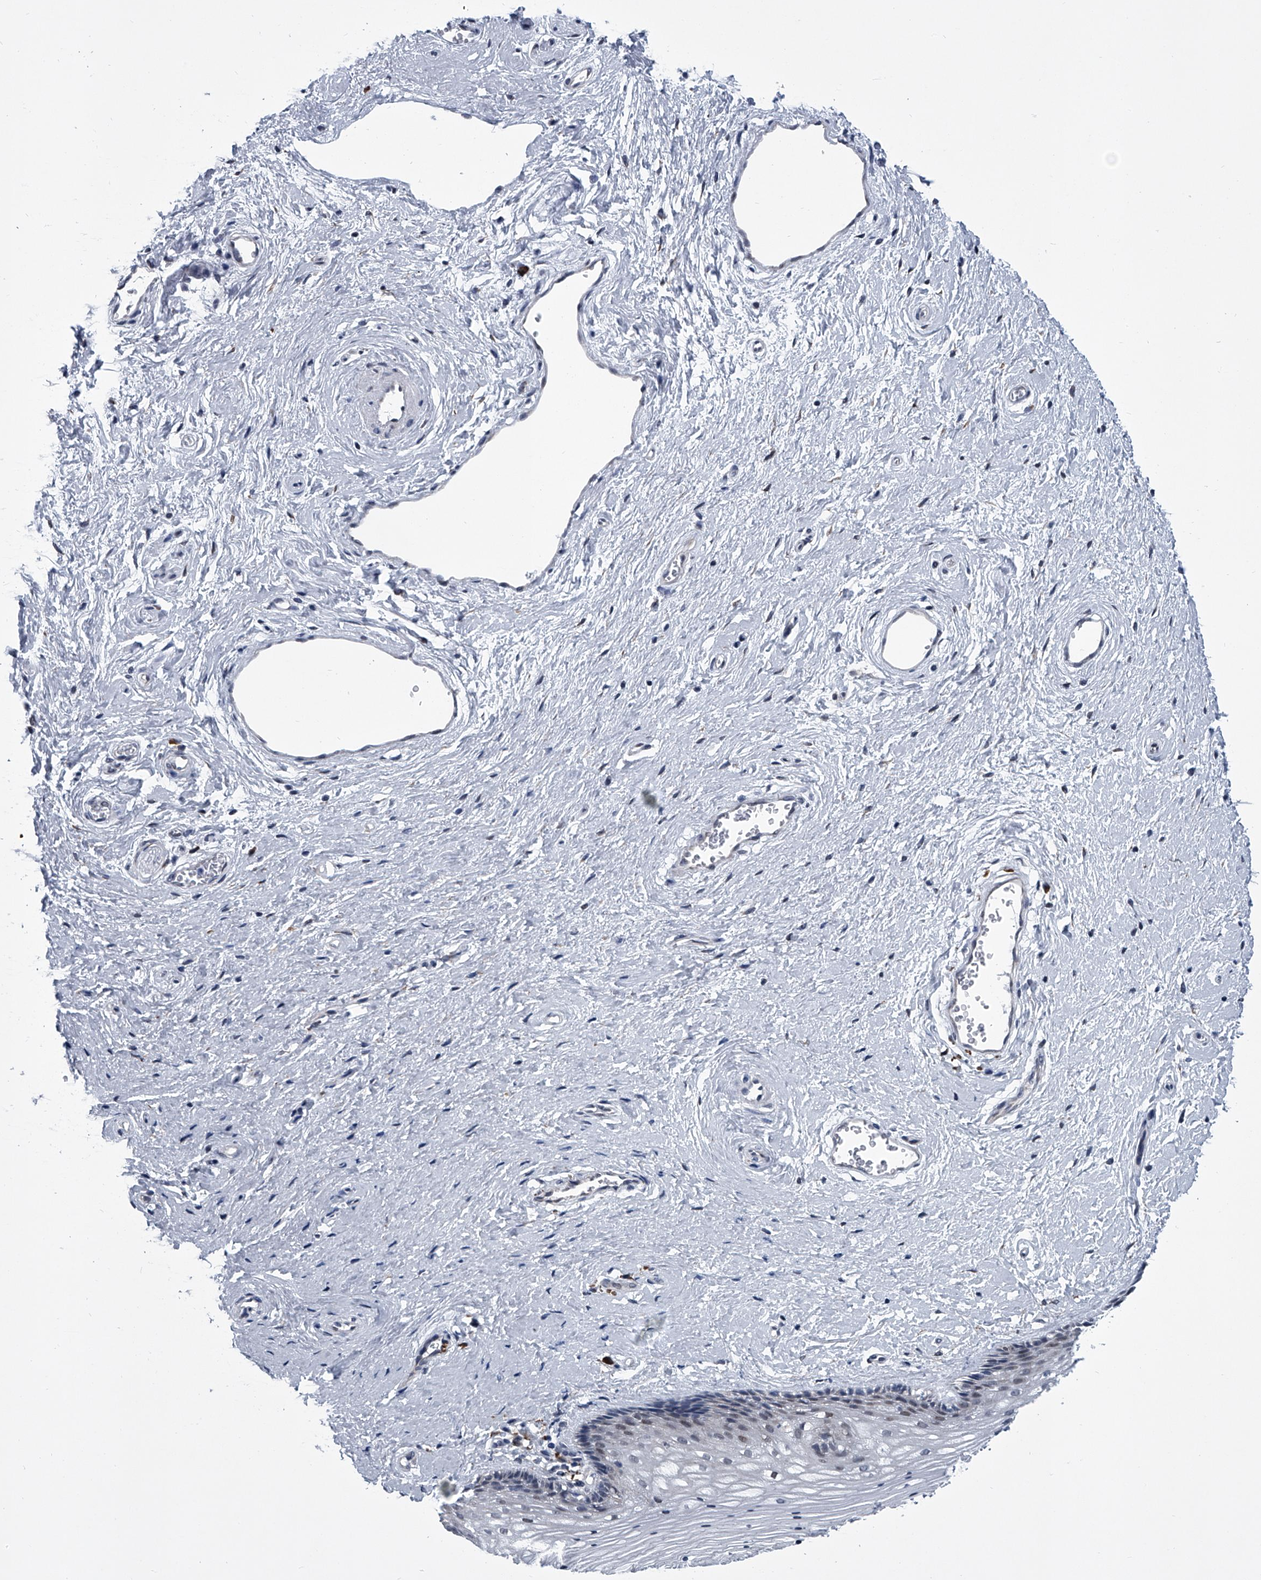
{"staining": {"intensity": "negative", "quantity": "none", "location": "none"}, "tissue": "vagina", "cell_type": "Squamous epithelial cells", "image_type": "normal", "snomed": [{"axis": "morphology", "description": "Normal tissue, NOS"}, {"axis": "topography", "description": "Vagina"}], "caption": "Squamous epithelial cells show no significant protein staining in unremarkable vagina. (DAB immunohistochemistry with hematoxylin counter stain).", "gene": "PPP2R5D", "patient": {"sex": "female", "age": 46}}